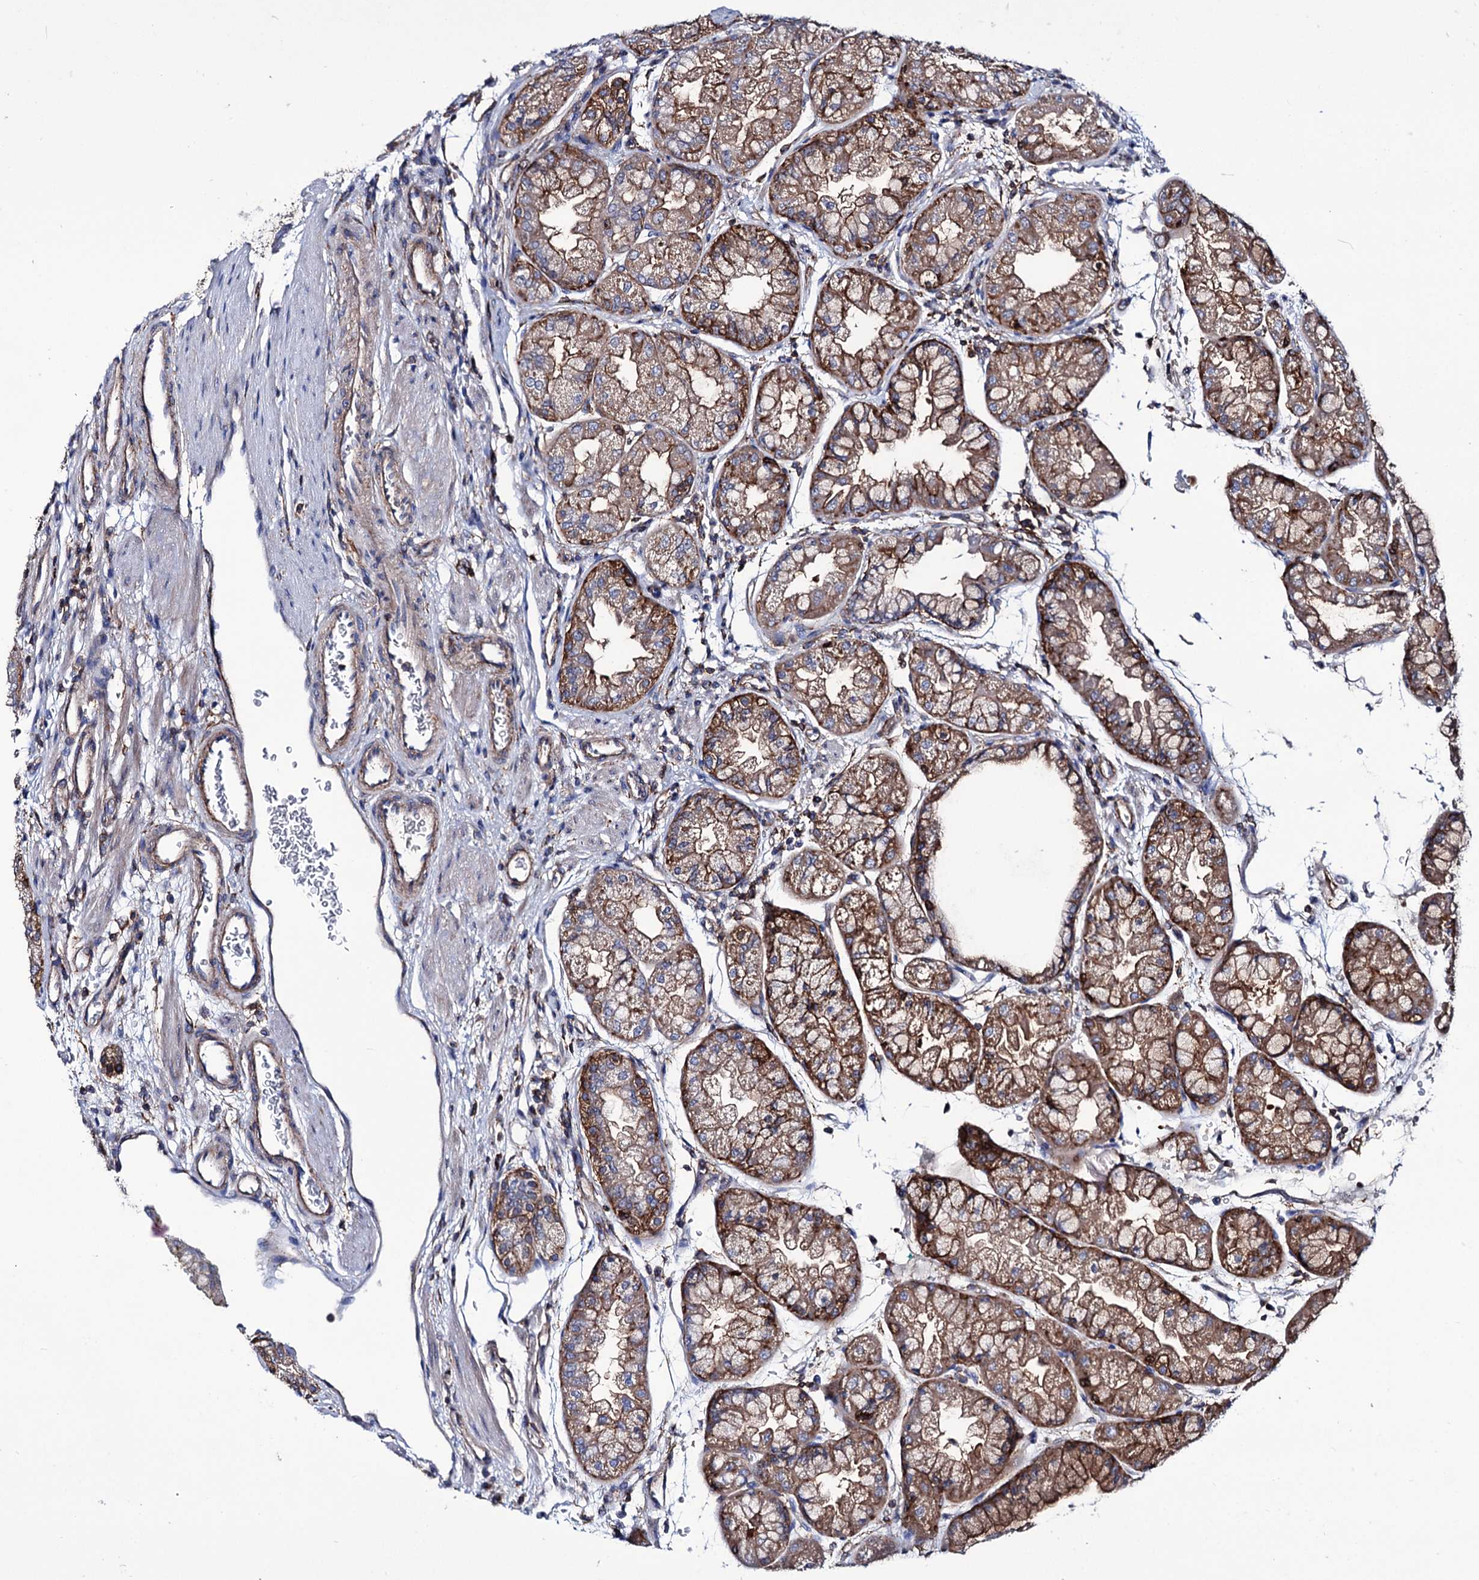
{"staining": {"intensity": "moderate", "quantity": ">75%", "location": "cytoplasmic/membranous"}, "tissue": "stomach", "cell_type": "Glandular cells", "image_type": "normal", "snomed": [{"axis": "morphology", "description": "Normal tissue, NOS"}, {"axis": "topography", "description": "Stomach, upper"}], "caption": "Moderate cytoplasmic/membranous staining is identified in approximately >75% of glandular cells in unremarkable stomach.", "gene": "DEF6", "patient": {"sex": "male", "age": 47}}